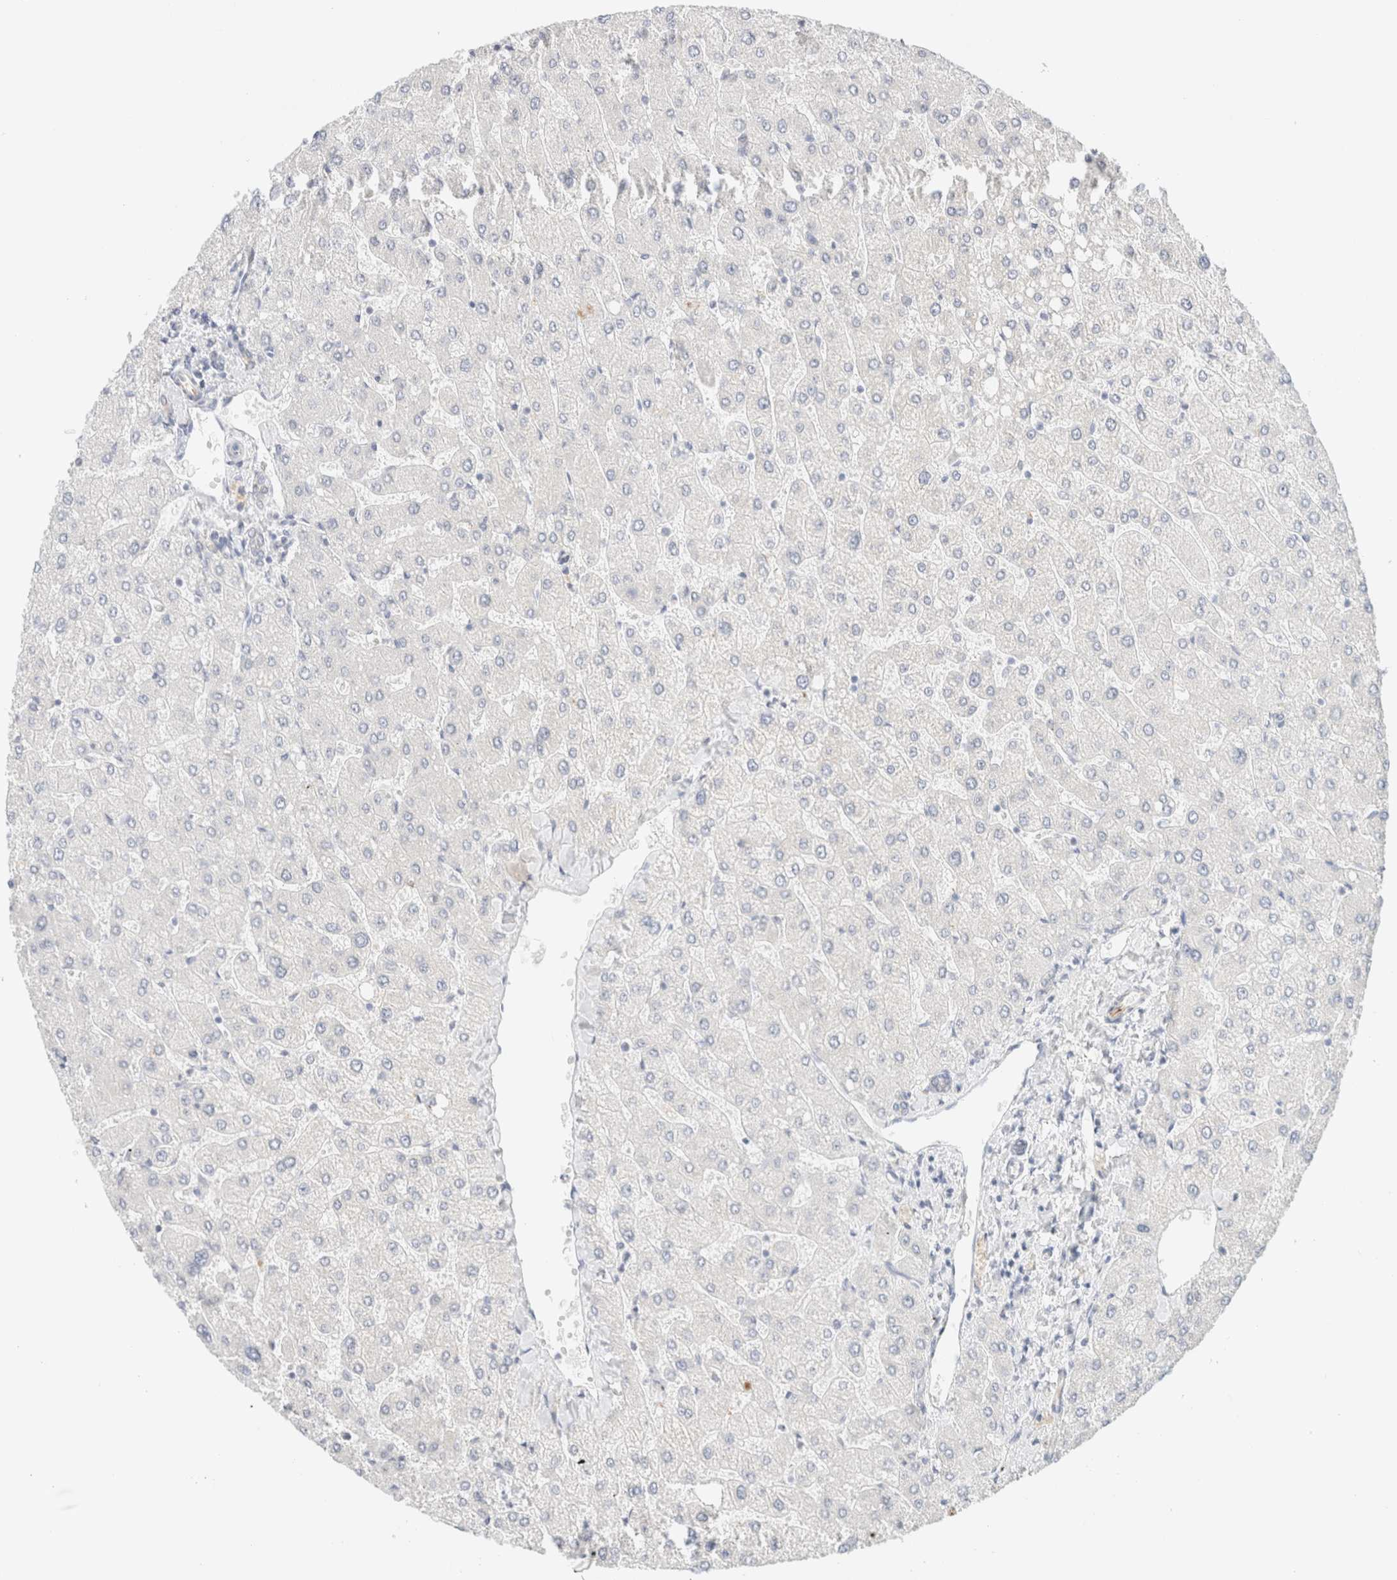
{"staining": {"intensity": "negative", "quantity": "none", "location": "none"}, "tissue": "liver", "cell_type": "Cholangiocytes", "image_type": "normal", "snomed": [{"axis": "morphology", "description": "Normal tissue, NOS"}, {"axis": "topography", "description": "Liver"}], "caption": "This is an IHC photomicrograph of unremarkable human liver. There is no expression in cholangiocytes.", "gene": "SLC25A48", "patient": {"sex": "male", "age": 55}}